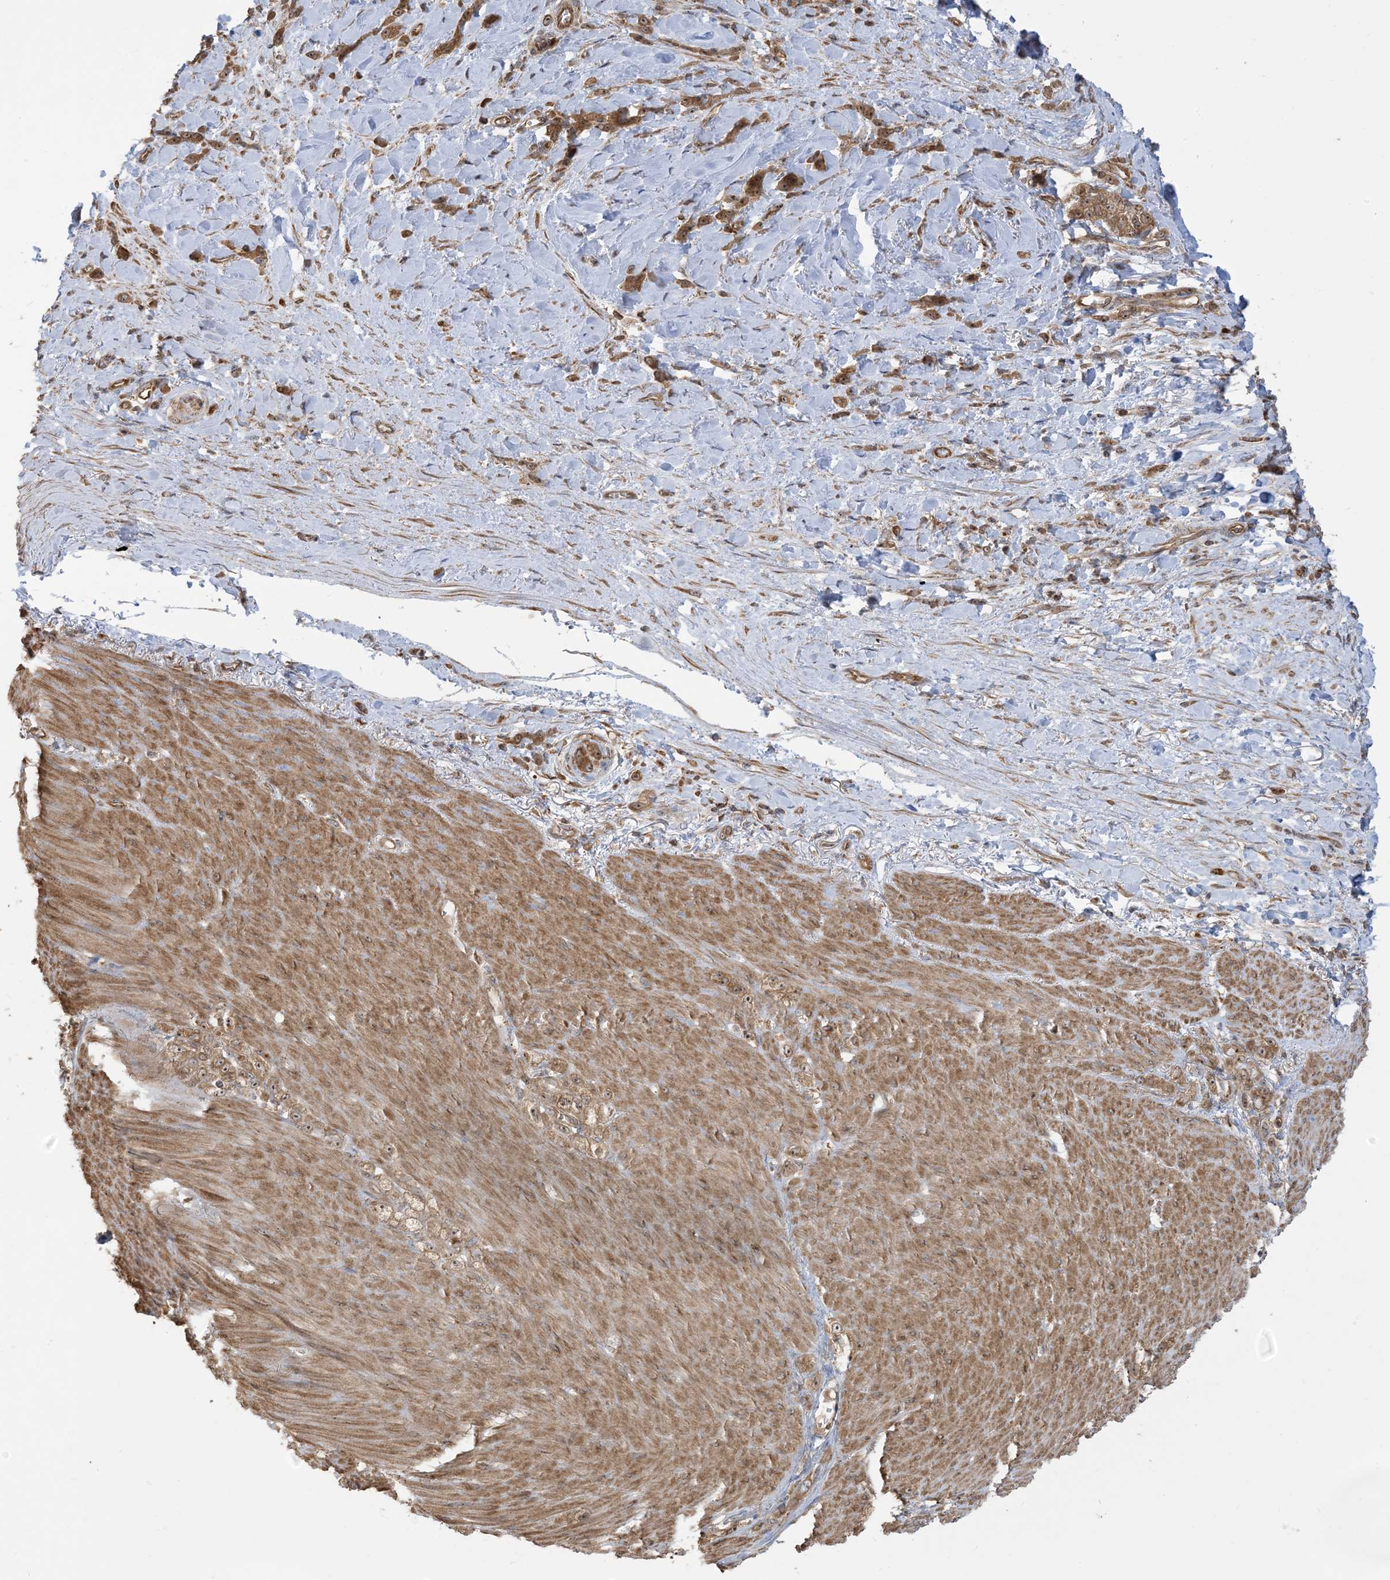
{"staining": {"intensity": "moderate", "quantity": ">75%", "location": "cytoplasmic/membranous,nuclear"}, "tissue": "stomach cancer", "cell_type": "Tumor cells", "image_type": "cancer", "snomed": [{"axis": "morphology", "description": "Normal tissue, NOS"}, {"axis": "morphology", "description": "Adenocarcinoma, NOS"}, {"axis": "topography", "description": "Stomach"}], "caption": "Tumor cells reveal medium levels of moderate cytoplasmic/membranous and nuclear staining in approximately >75% of cells in stomach cancer (adenocarcinoma).", "gene": "SRP72", "patient": {"sex": "male", "age": 82}}